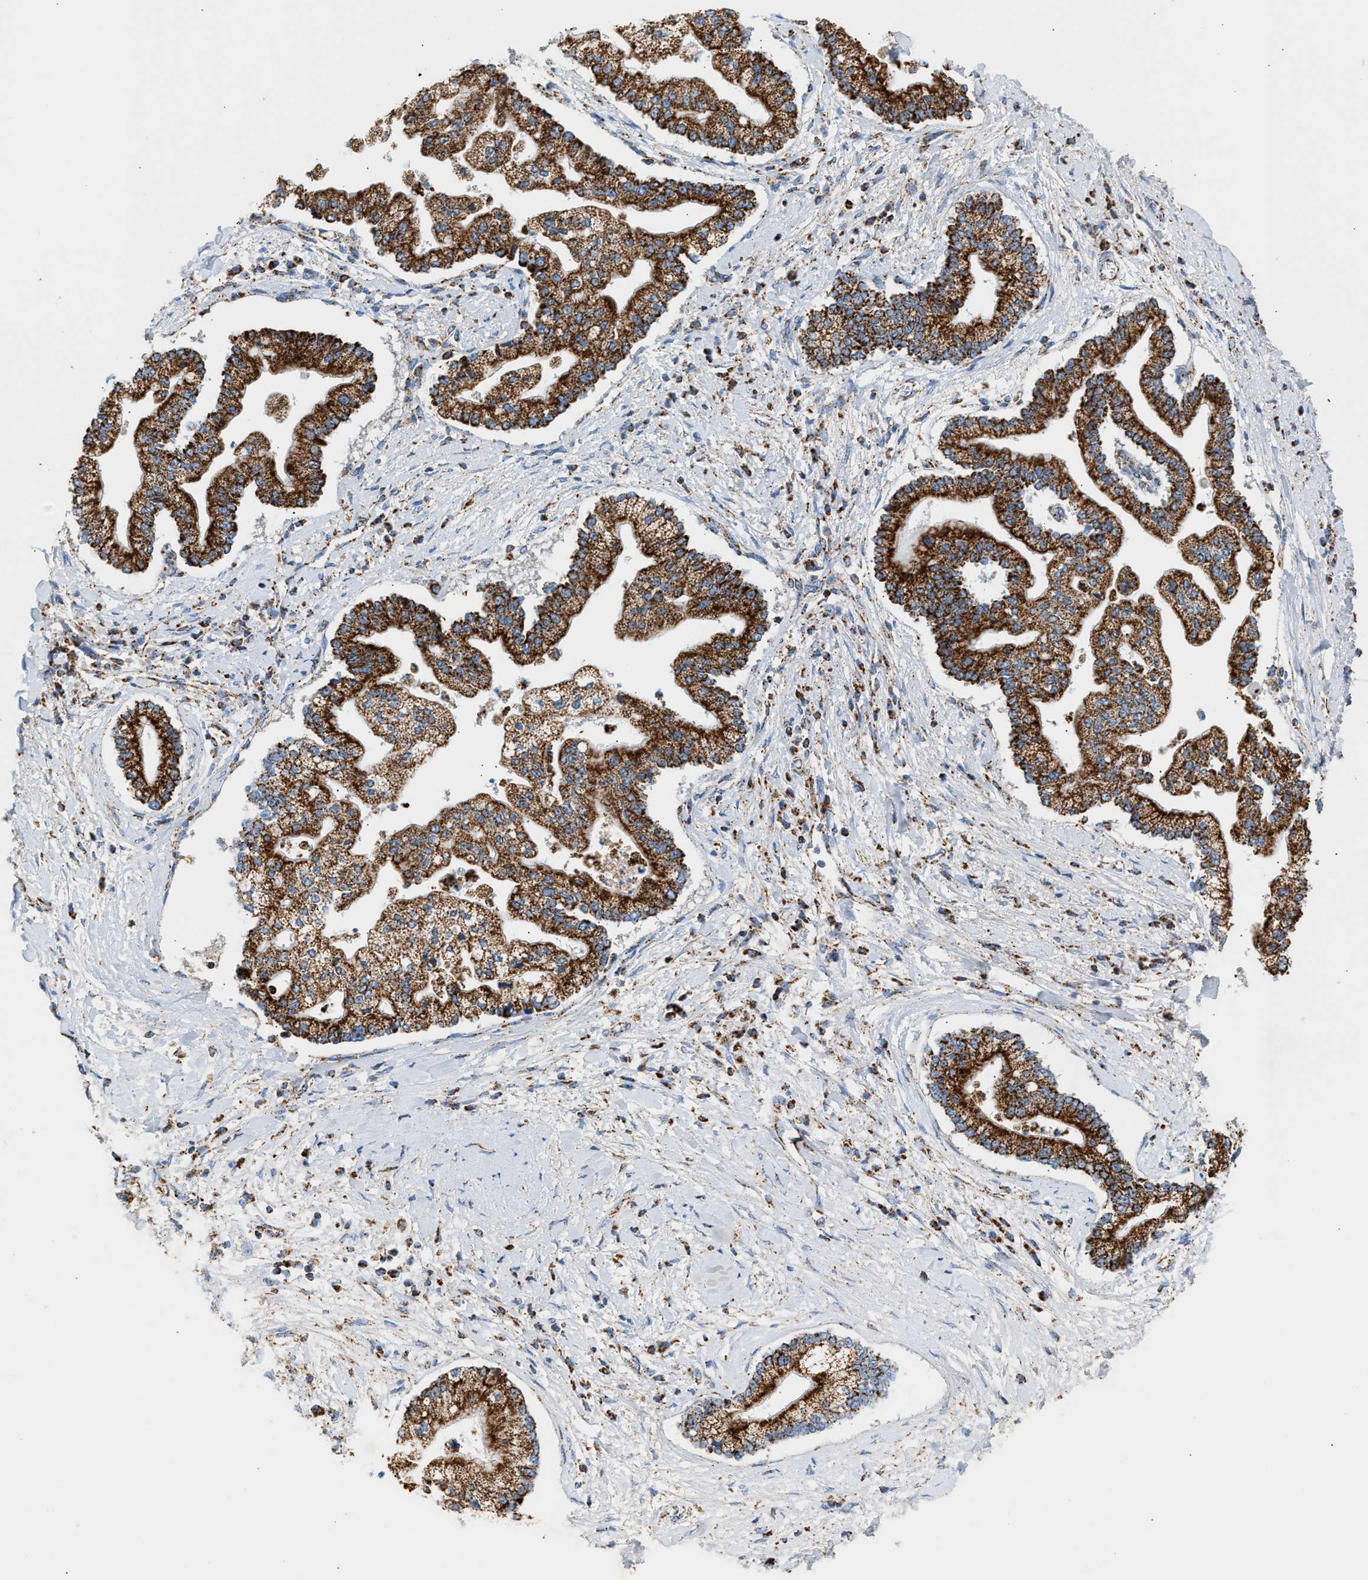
{"staining": {"intensity": "strong", "quantity": ">75%", "location": "cytoplasmic/membranous"}, "tissue": "liver cancer", "cell_type": "Tumor cells", "image_type": "cancer", "snomed": [{"axis": "morphology", "description": "Cholangiocarcinoma"}, {"axis": "topography", "description": "Liver"}], "caption": "This is an image of immunohistochemistry (IHC) staining of liver cholangiocarcinoma, which shows strong positivity in the cytoplasmic/membranous of tumor cells.", "gene": "OGDH", "patient": {"sex": "male", "age": 50}}